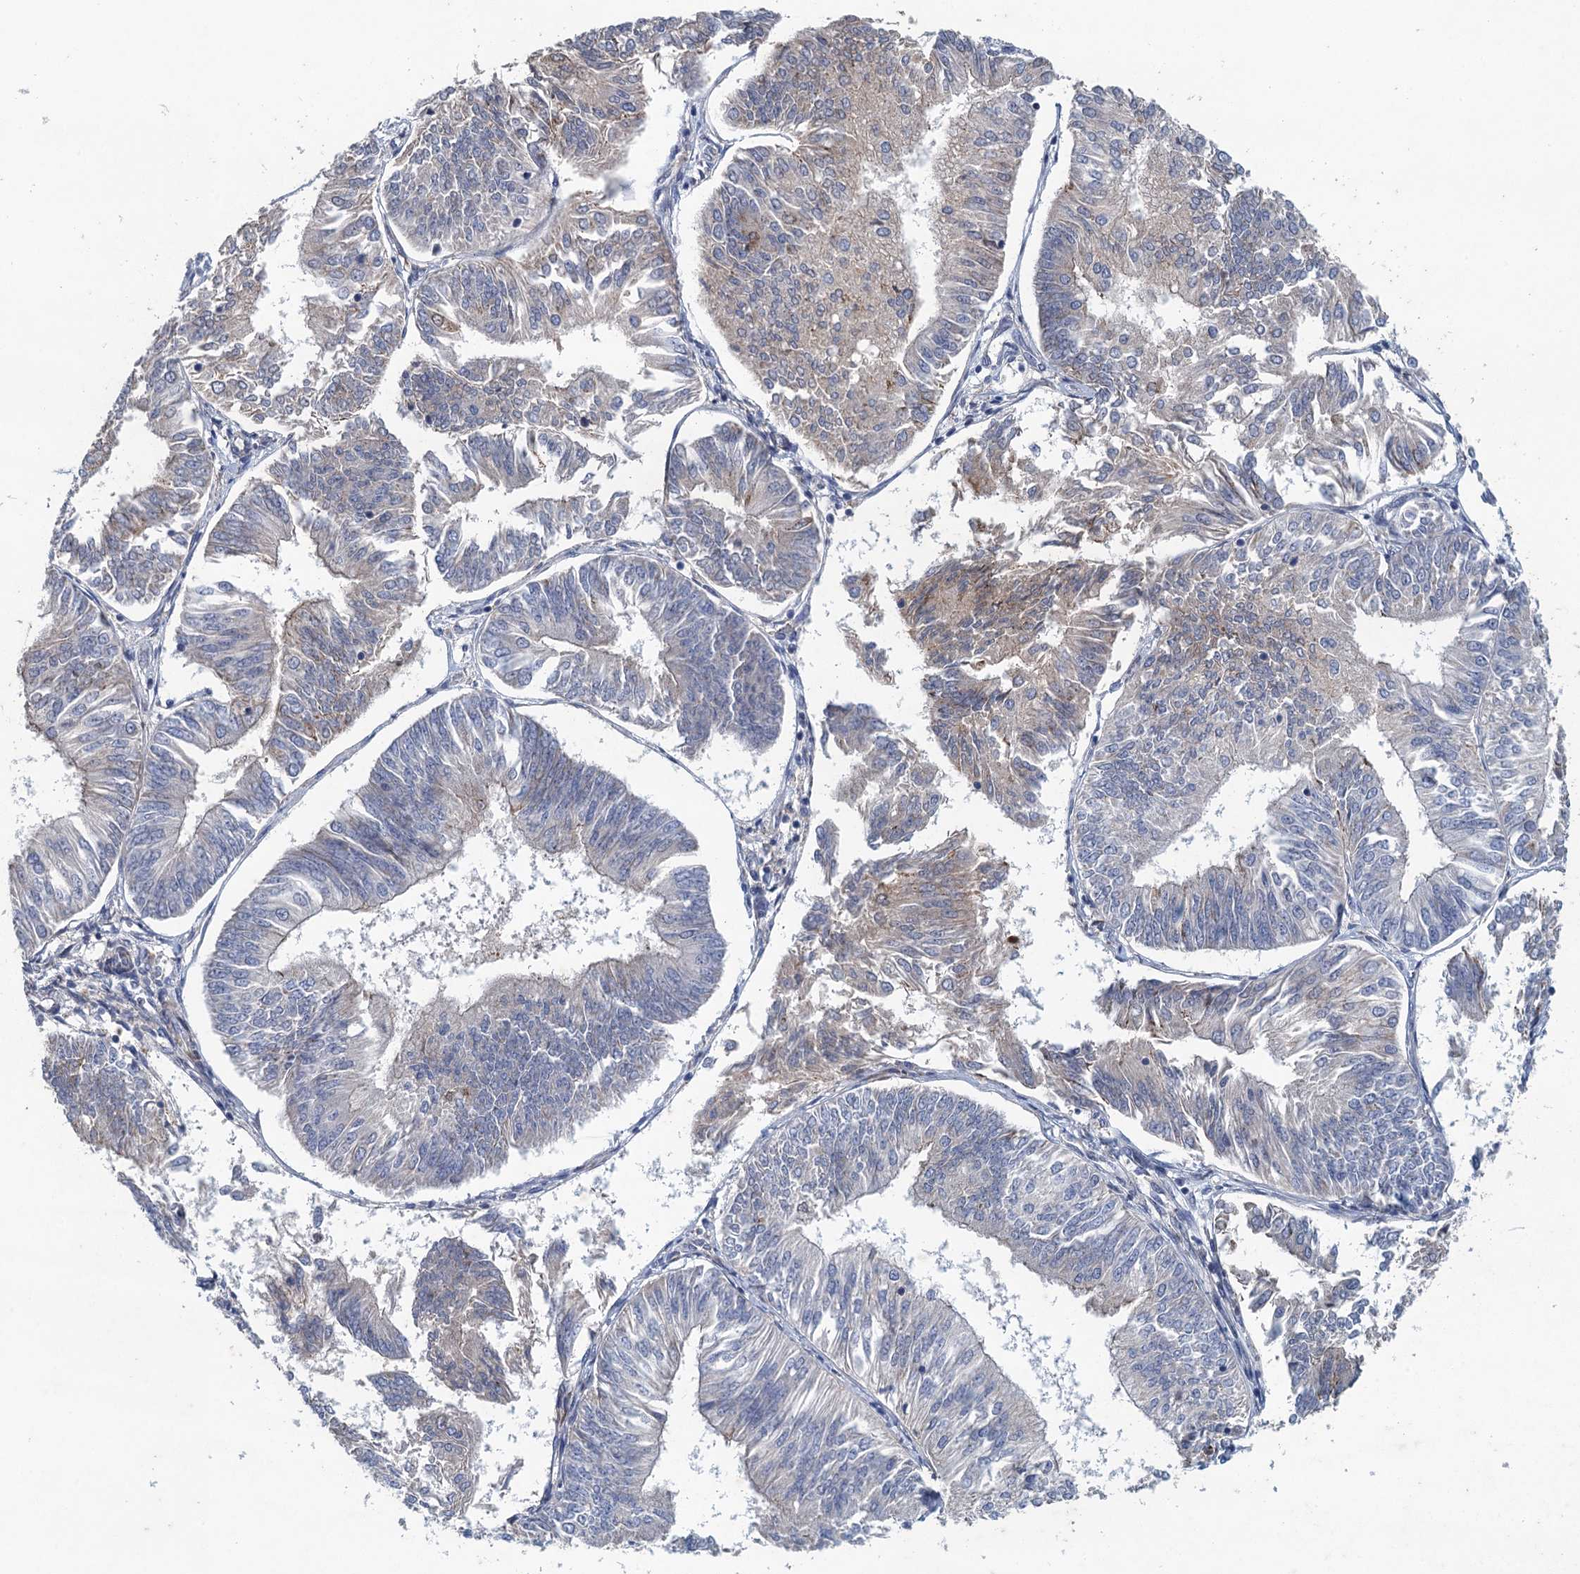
{"staining": {"intensity": "negative", "quantity": "none", "location": "none"}, "tissue": "endometrial cancer", "cell_type": "Tumor cells", "image_type": "cancer", "snomed": [{"axis": "morphology", "description": "Adenocarcinoma, NOS"}, {"axis": "topography", "description": "Endometrium"}], "caption": "Protein analysis of endometrial adenocarcinoma demonstrates no significant positivity in tumor cells. (Immunohistochemistry, brightfield microscopy, high magnification).", "gene": "TPCN1", "patient": {"sex": "female", "age": 58}}